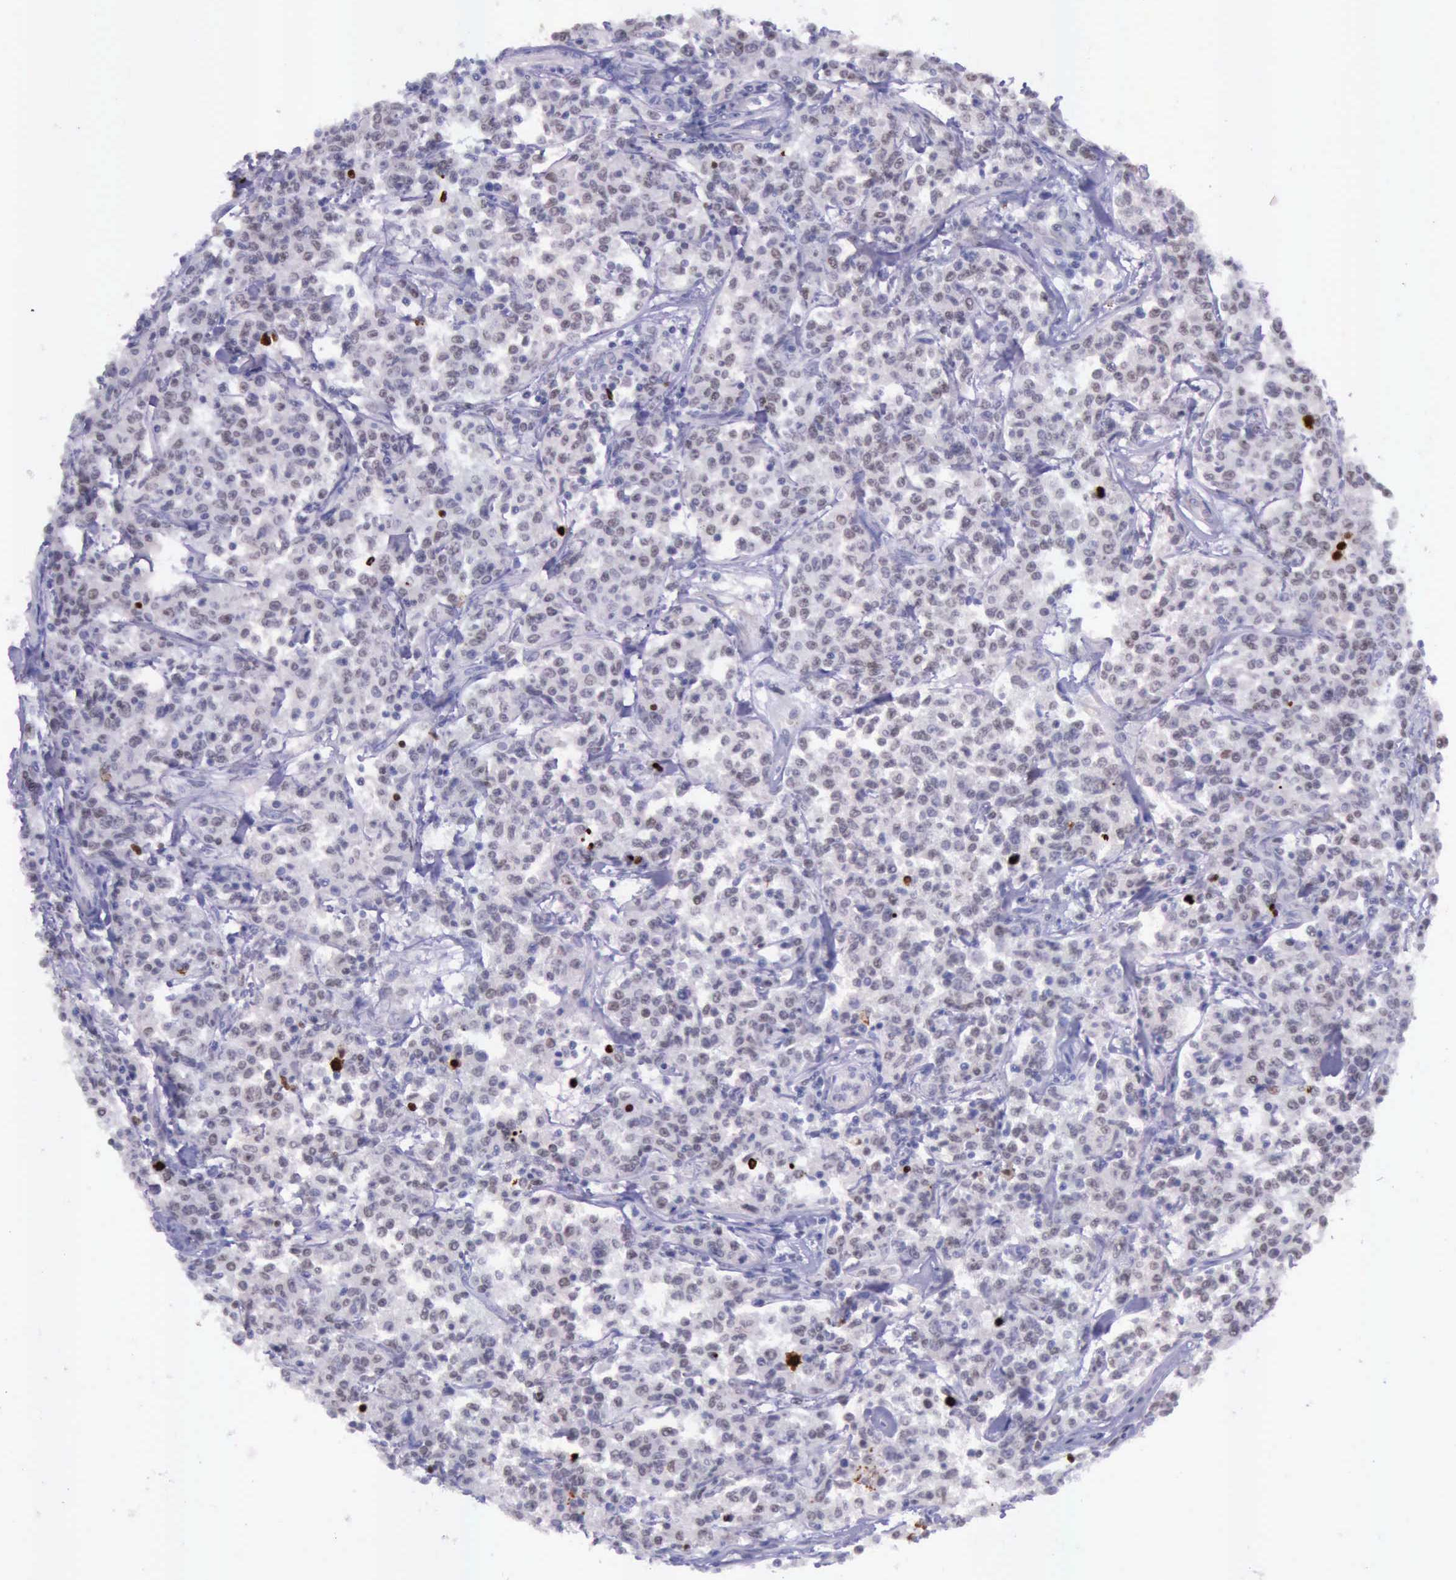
{"staining": {"intensity": "strong", "quantity": "<25%", "location": "nuclear"}, "tissue": "lymphoma", "cell_type": "Tumor cells", "image_type": "cancer", "snomed": [{"axis": "morphology", "description": "Malignant lymphoma, non-Hodgkin's type, Low grade"}, {"axis": "topography", "description": "Small intestine"}], "caption": "Brown immunohistochemical staining in malignant lymphoma, non-Hodgkin's type (low-grade) demonstrates strong nuclear staining in about <25% of tumor cells. Nuclei are stained in blue.", "gene": "PARP1", "patient": {"sex": "female", "age": 59}}